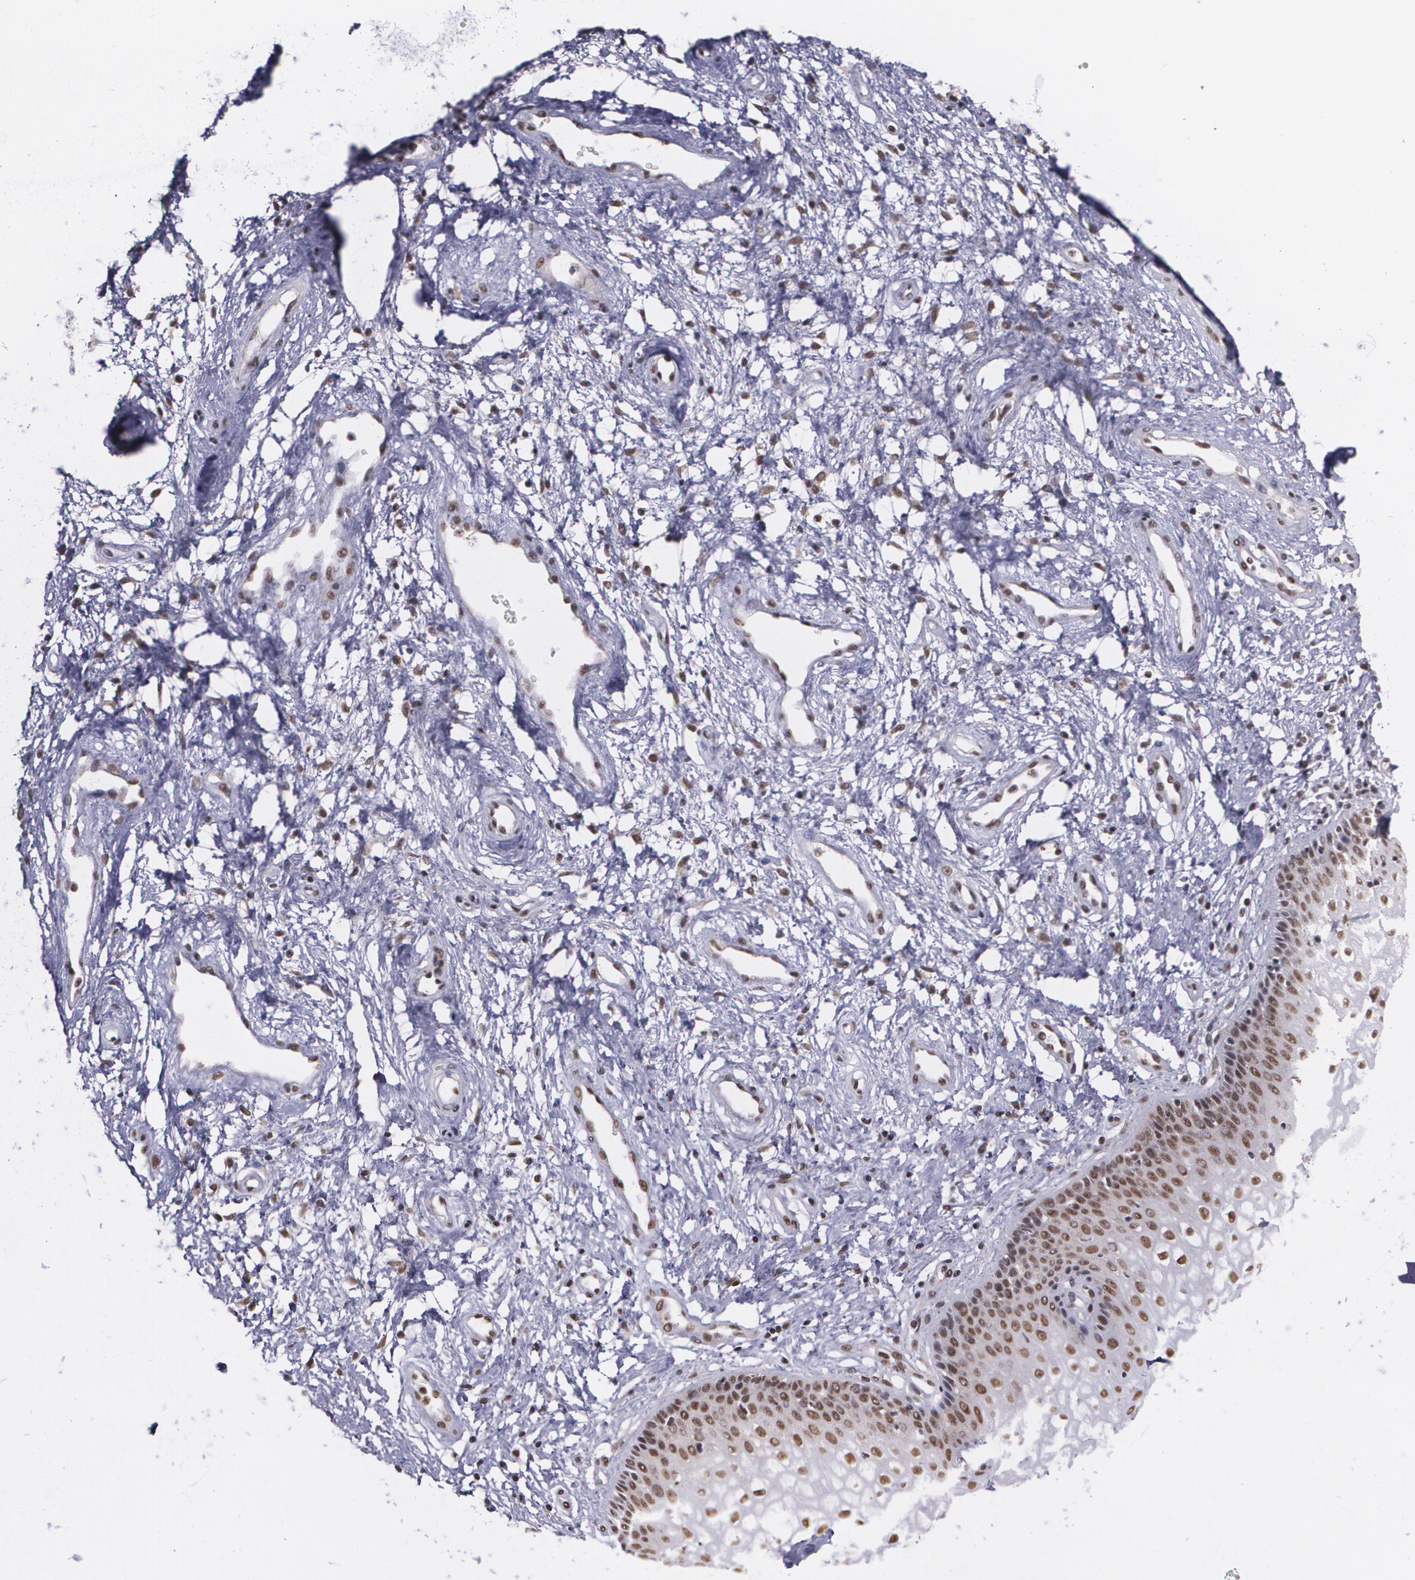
{"staining": {"intensity": "moderate", "quantity": ">75%", "location": "nuclear"}, "tissue": "vagina", "cell_type": "Squamous epithelial cells", "image_type": "normal", "snomed": [{"axis": "morphology", "description": "Normal tissue, NOS"}, {"axis": "topography", "description": "Vagina"}], "caption": "A micrograph of human vagina stained for a protein reveals moderate nuclear brown staining in squamous epithelial cells. The protein of interest is stained brown, and the nuclei are stained in blue (DAB IHC with brightfield microscopy, high magnification).", "gene": "C6orf15", "patient": {"sex": "female", "age": 34}}